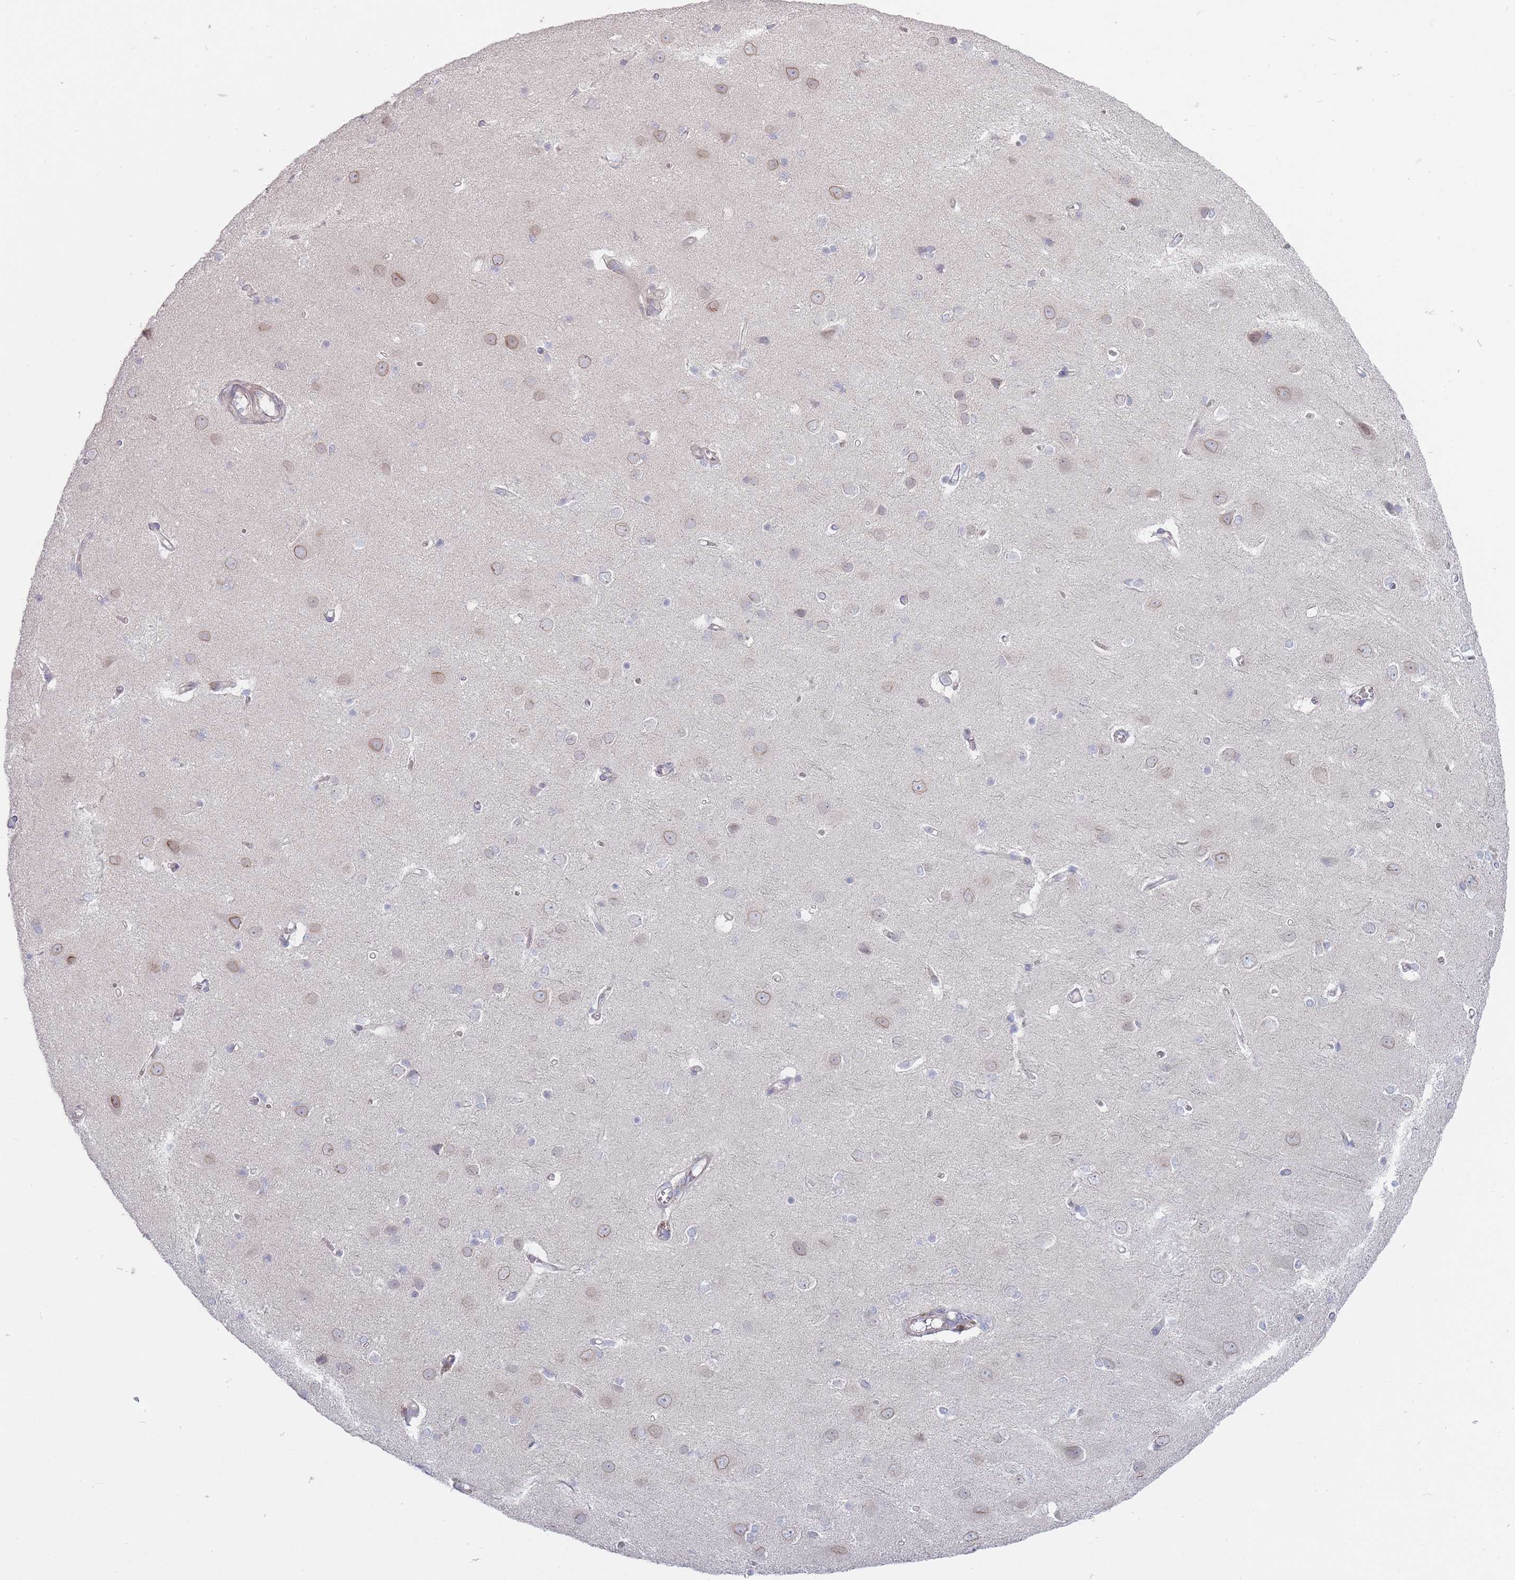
{"staining": {"intensity": "moderate", "quantity": "<25%", "location": "cytoplasmic/membranous"}, "tissue": "cerebral cortex", "cell_type": "Endothelial cells", "image_type": "normal", "snomed": [{"axis": "morphology", "description": "Normal tissue, NOS"}, {"axis": "topography", "description": "Cerebral cortex"}], "caption": "Protein staining of unremarkable cerebral cortex displays moderate cytoplasmic/membranous expression in about <25% of endothelial cells. The staining was performed using DAB to visualize the protein expression in brown, while the nuclei were stained in blue with hematoxylin (Magnification: 20x).", "gene": "PCDH12", "patient": {"sex": "male", "age": 37}}